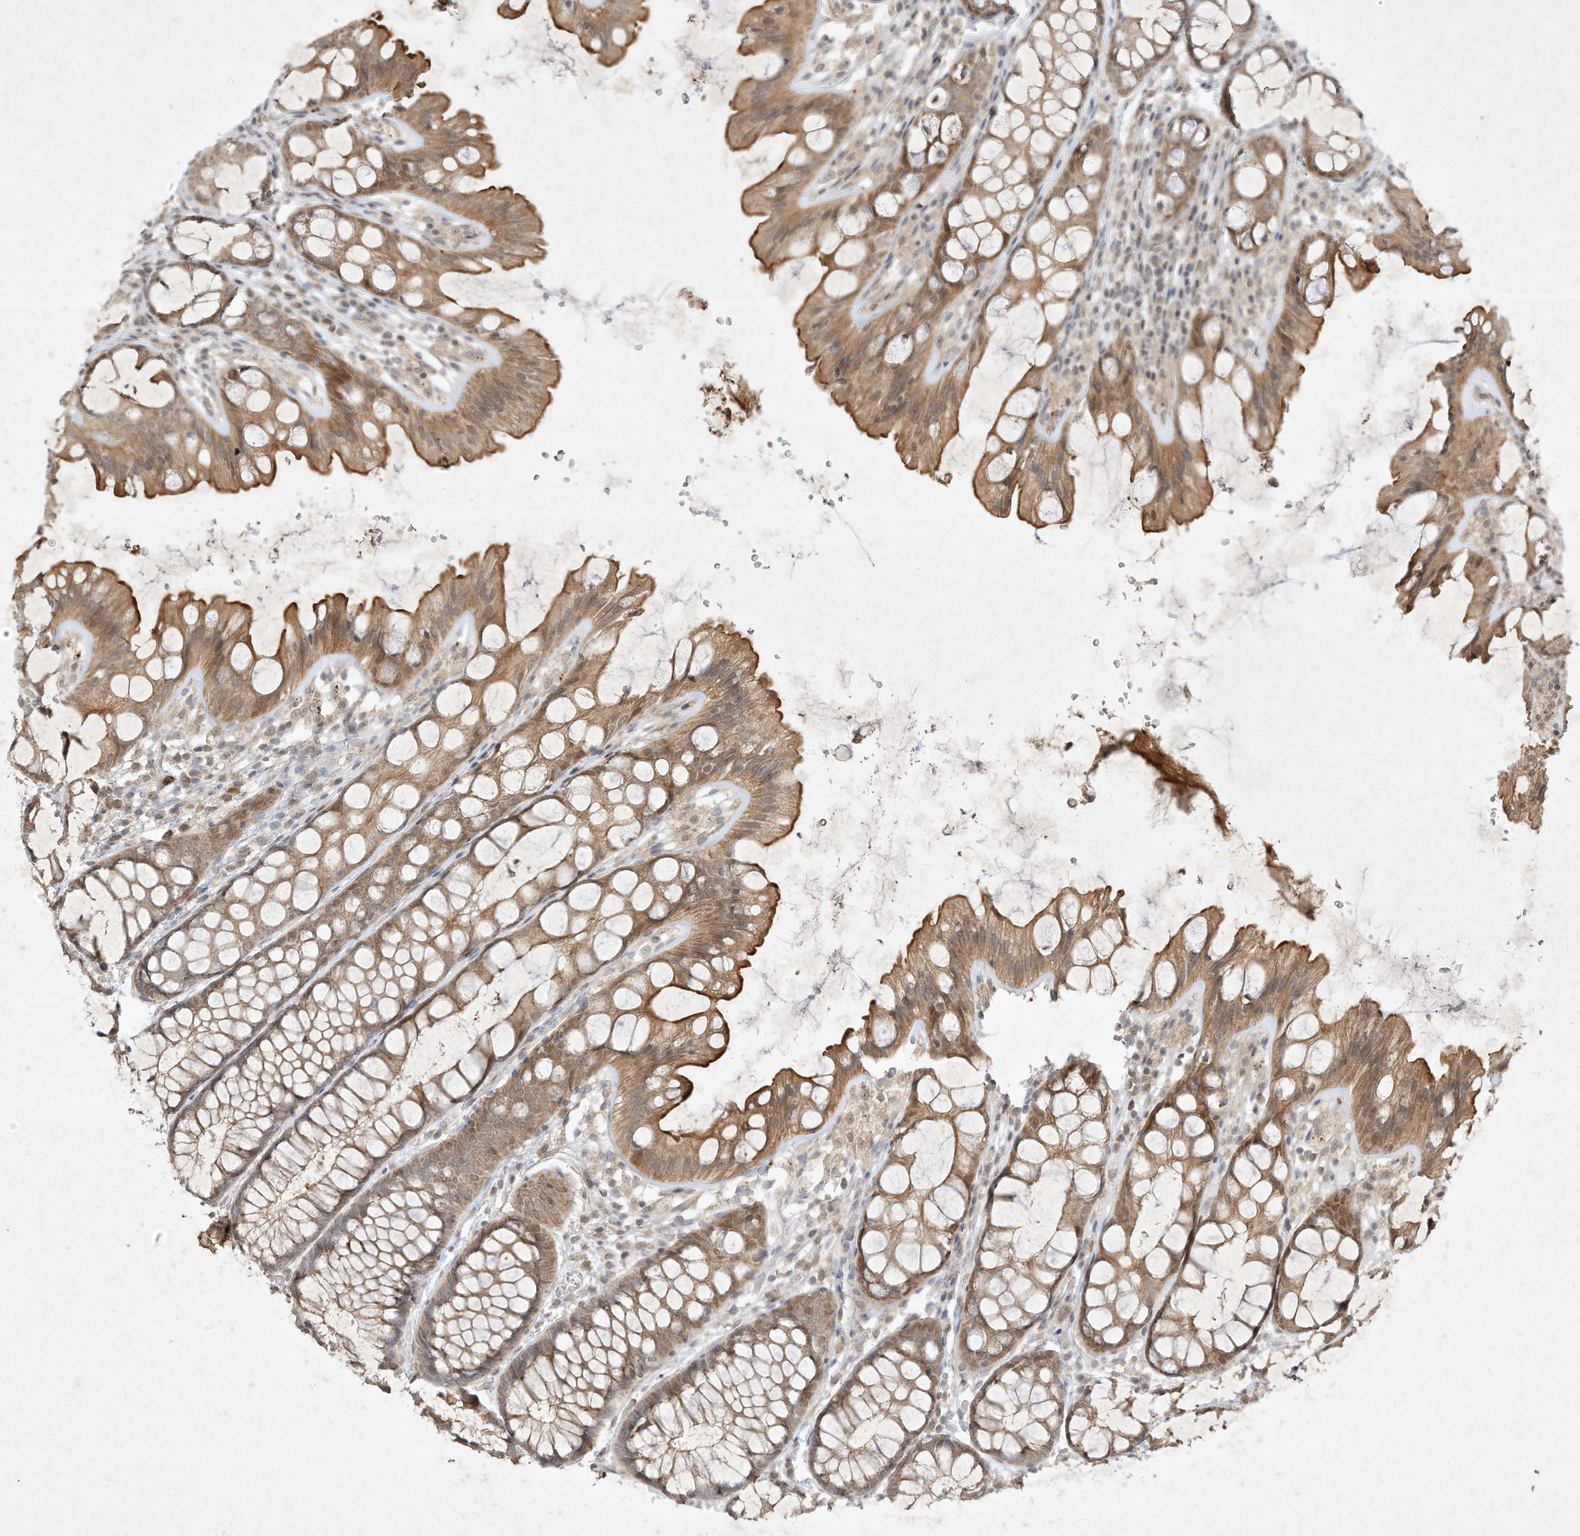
{"staining": {"intensity": "moderate", "quantity": ">75%", "location": "cytoplasmic/membranous"}, "tissue": "colon", "cell_type": "Endothelial cells", "image_type": "normal", "snomed": [{"axis": "morphology", "description": "Normal tissue, NOS"}, {"axis": "topography", "description": "Colon"}], "caption": "Protein analysis of normal colon demonstrates moderate cytoplasmic/membranous positivity in approximately >75% of endothelial cells.", "gene": "BTRC", "patient": {"sex": "male", "age": 47}}